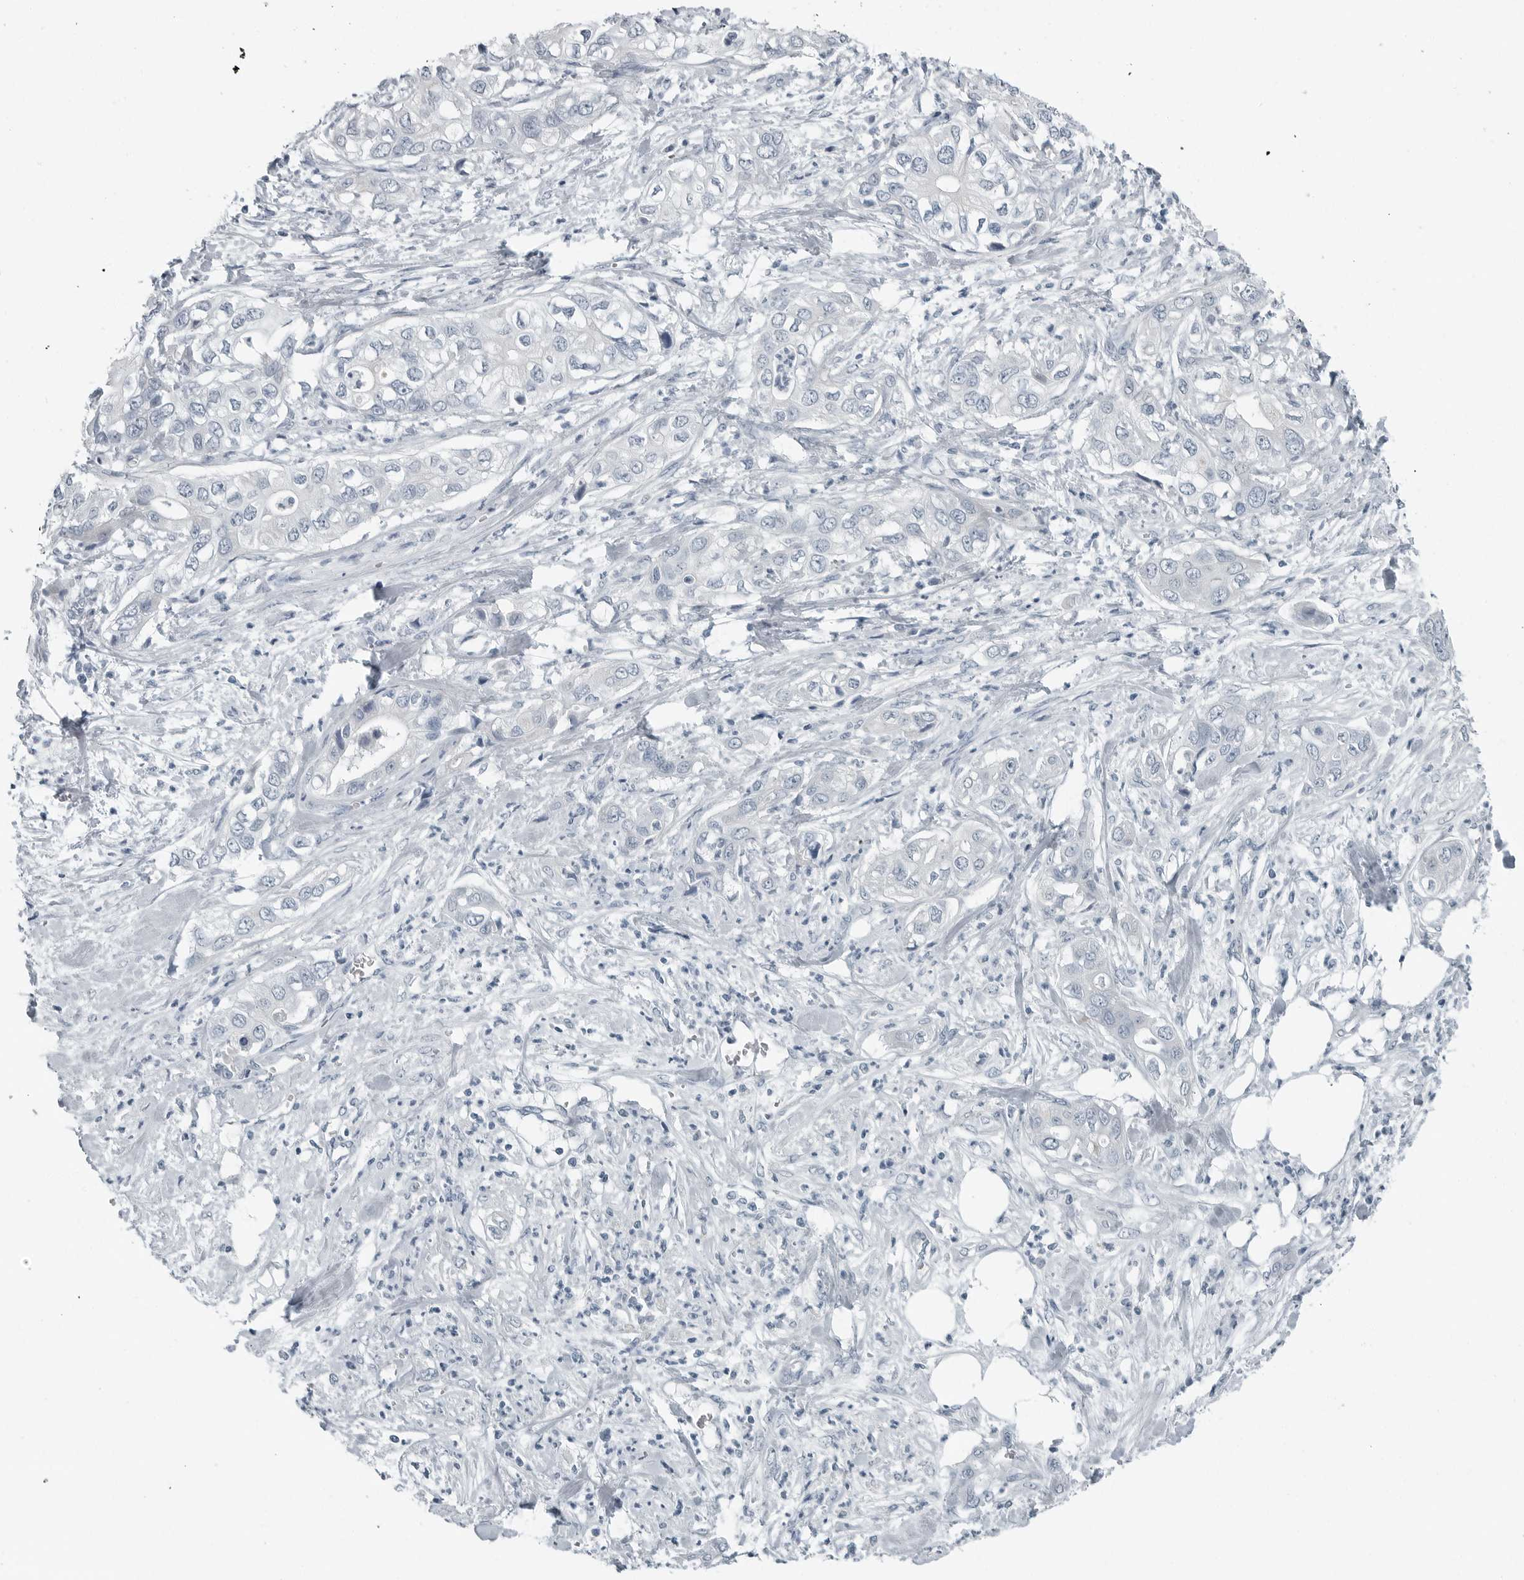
{"staining": {"intensity": "negative", "quantity": "none", "location": "none"}, "tissue": "pancreatic cancer", "cell_type": "Tumor cells", "image_type": "cancer", "snomed": [{"axis": "morphology", "description": "Adenocarcinoma, NOS"}, {"axis": "topography", "description": "Pancreas"}], "caption": "IHC of human pancreatic adenocarcinoma shows no staining in tumor cells. The staining is performed using DAB brown chromogen with nuclei counter-stained in using hematoxylin.", "gene": "ZPBP2", "patient": {"sex": "female", "age": 78}}